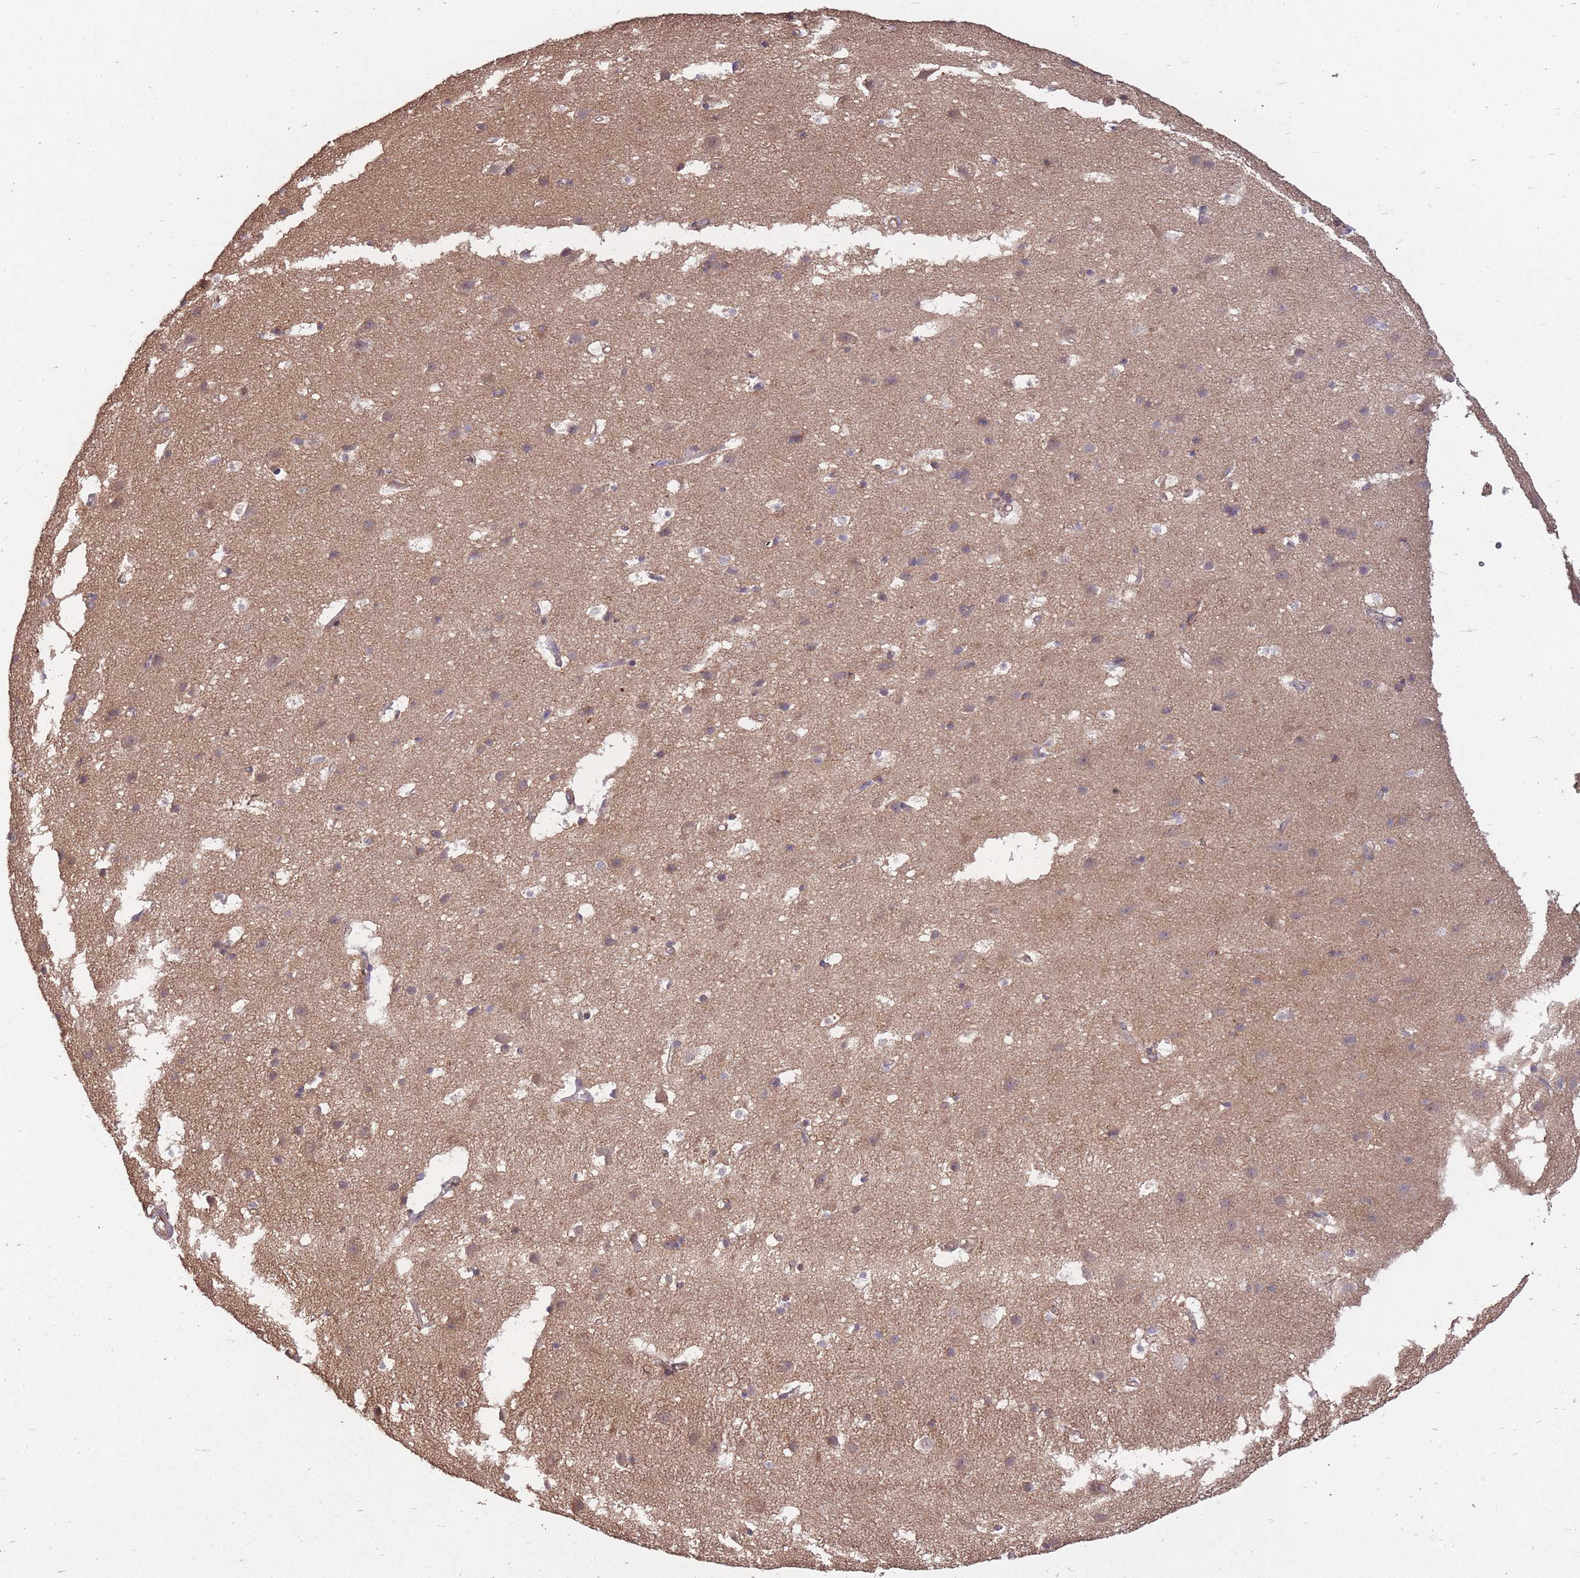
{"staining": {"intensity": "weak", "quantity": "<25%", "location": "cytoplasmic/membranous"}, "tissue": "cerebral cortex", "cell_type": "Endothelial cells", "image_type": "normal", "snomed": [{"axis": "morphology", "description": "Normal tissue, NOS"}, {"axis": "topography", "description": "Cerebral cortex"}], "caption": "The micrograph reveals no staining of endothelial cells in unremarkable cerebral cortex.", "gene": "DYNC1LI2", "patient": {"sex": "male", "age": 54}}